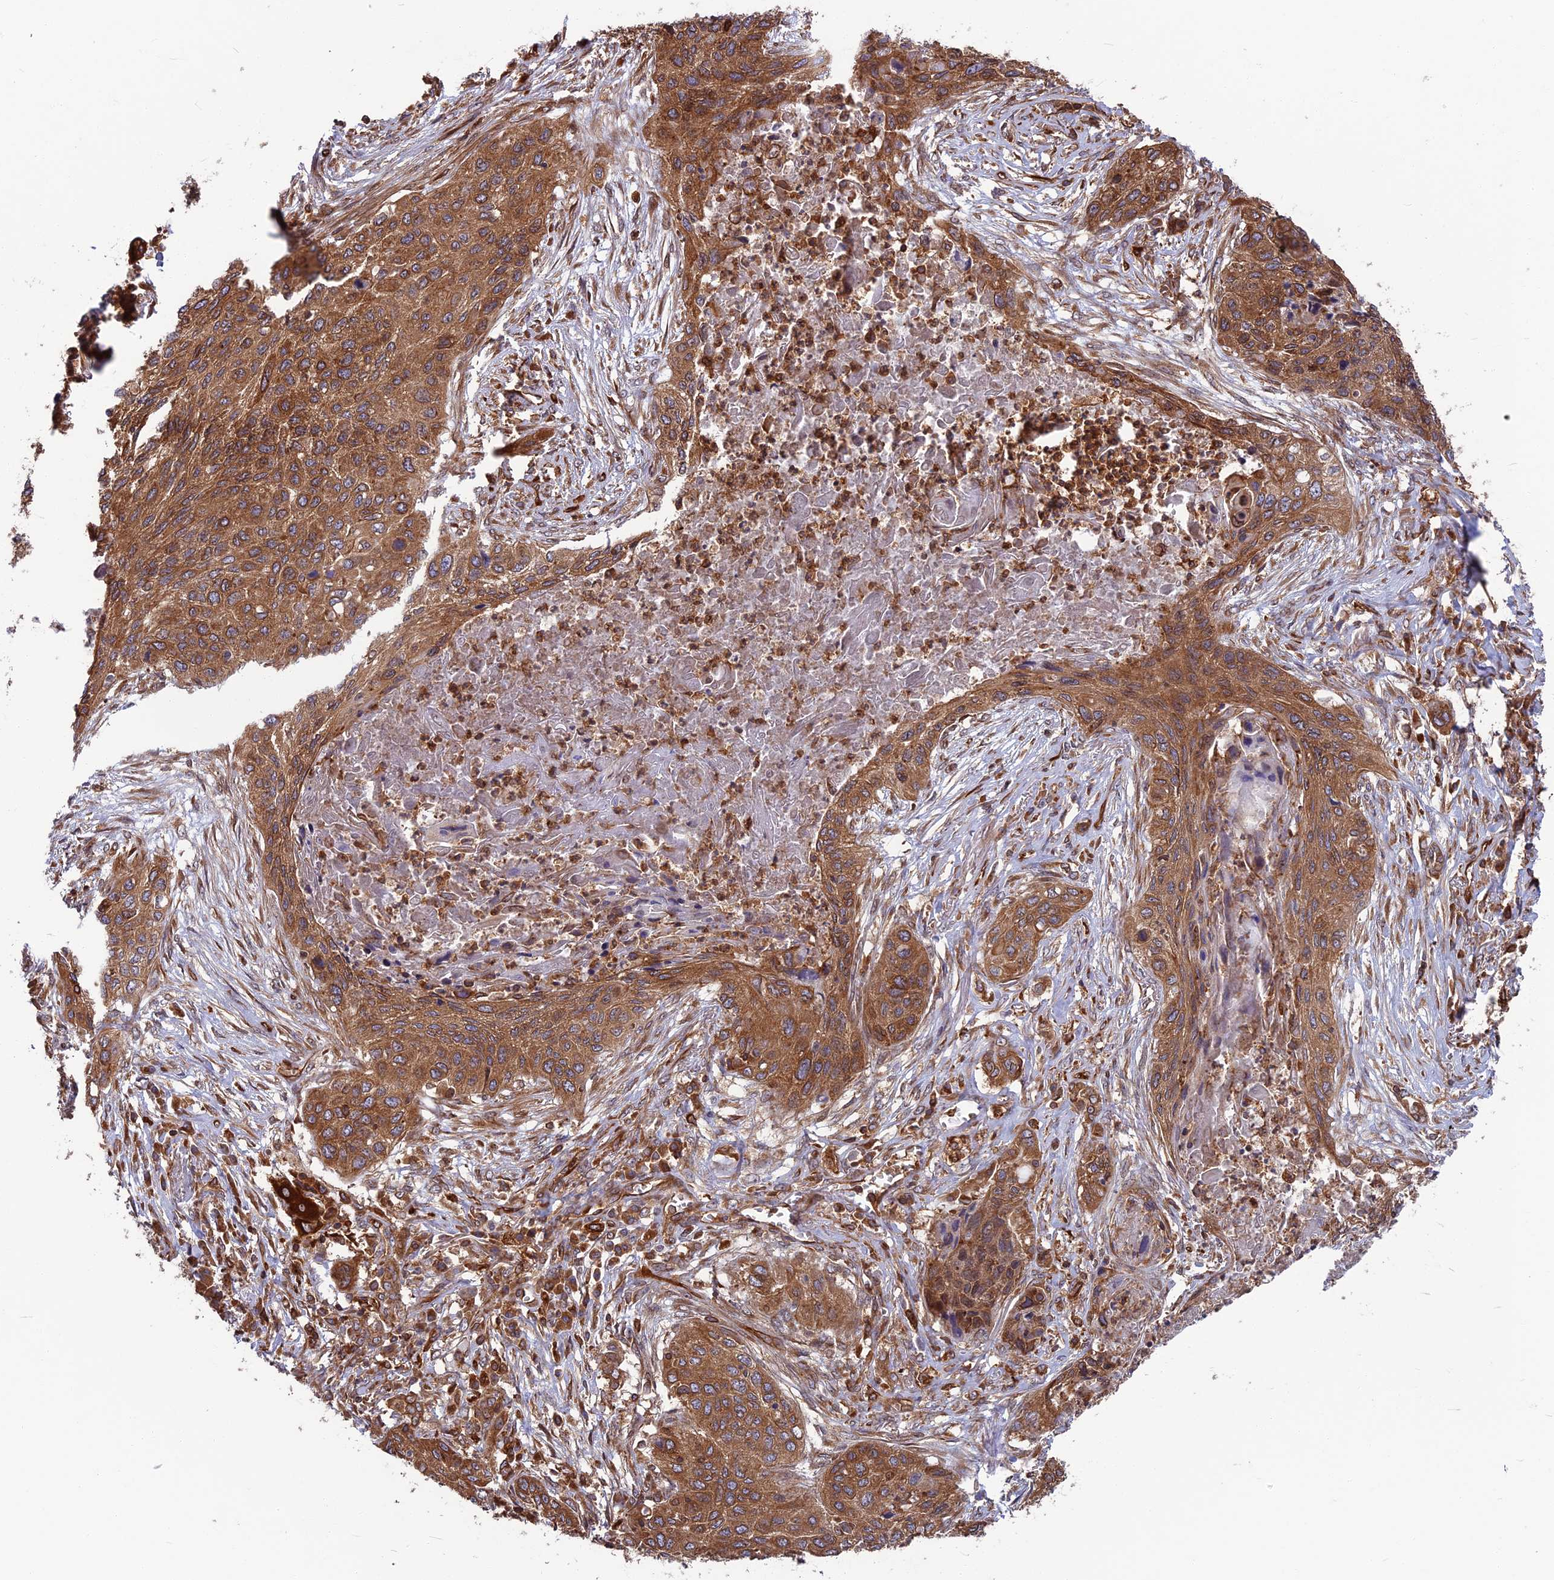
{"staining": {"intensity": "moderate", "quantity": ">75%", "location": "cytoplasmic/membranous"}, "tissue": "lung cancer", "cell_type": "Tumor cells", "image_type": "cancer", "snomed": [{"axis": "morphology", "description": "Squamous cell carcinoma, NOS"}, {"axis": "topography", "description": "Lung"}], "caption": "Lung squamous cell carcinoma stained with DAB immunohistochemistry reveals medium levels of moderate cytoplasmic/membranous staining in about >75% of tumor cells.", "gene": "WDR1", "patient": {"sex": "female", "age": 63}}